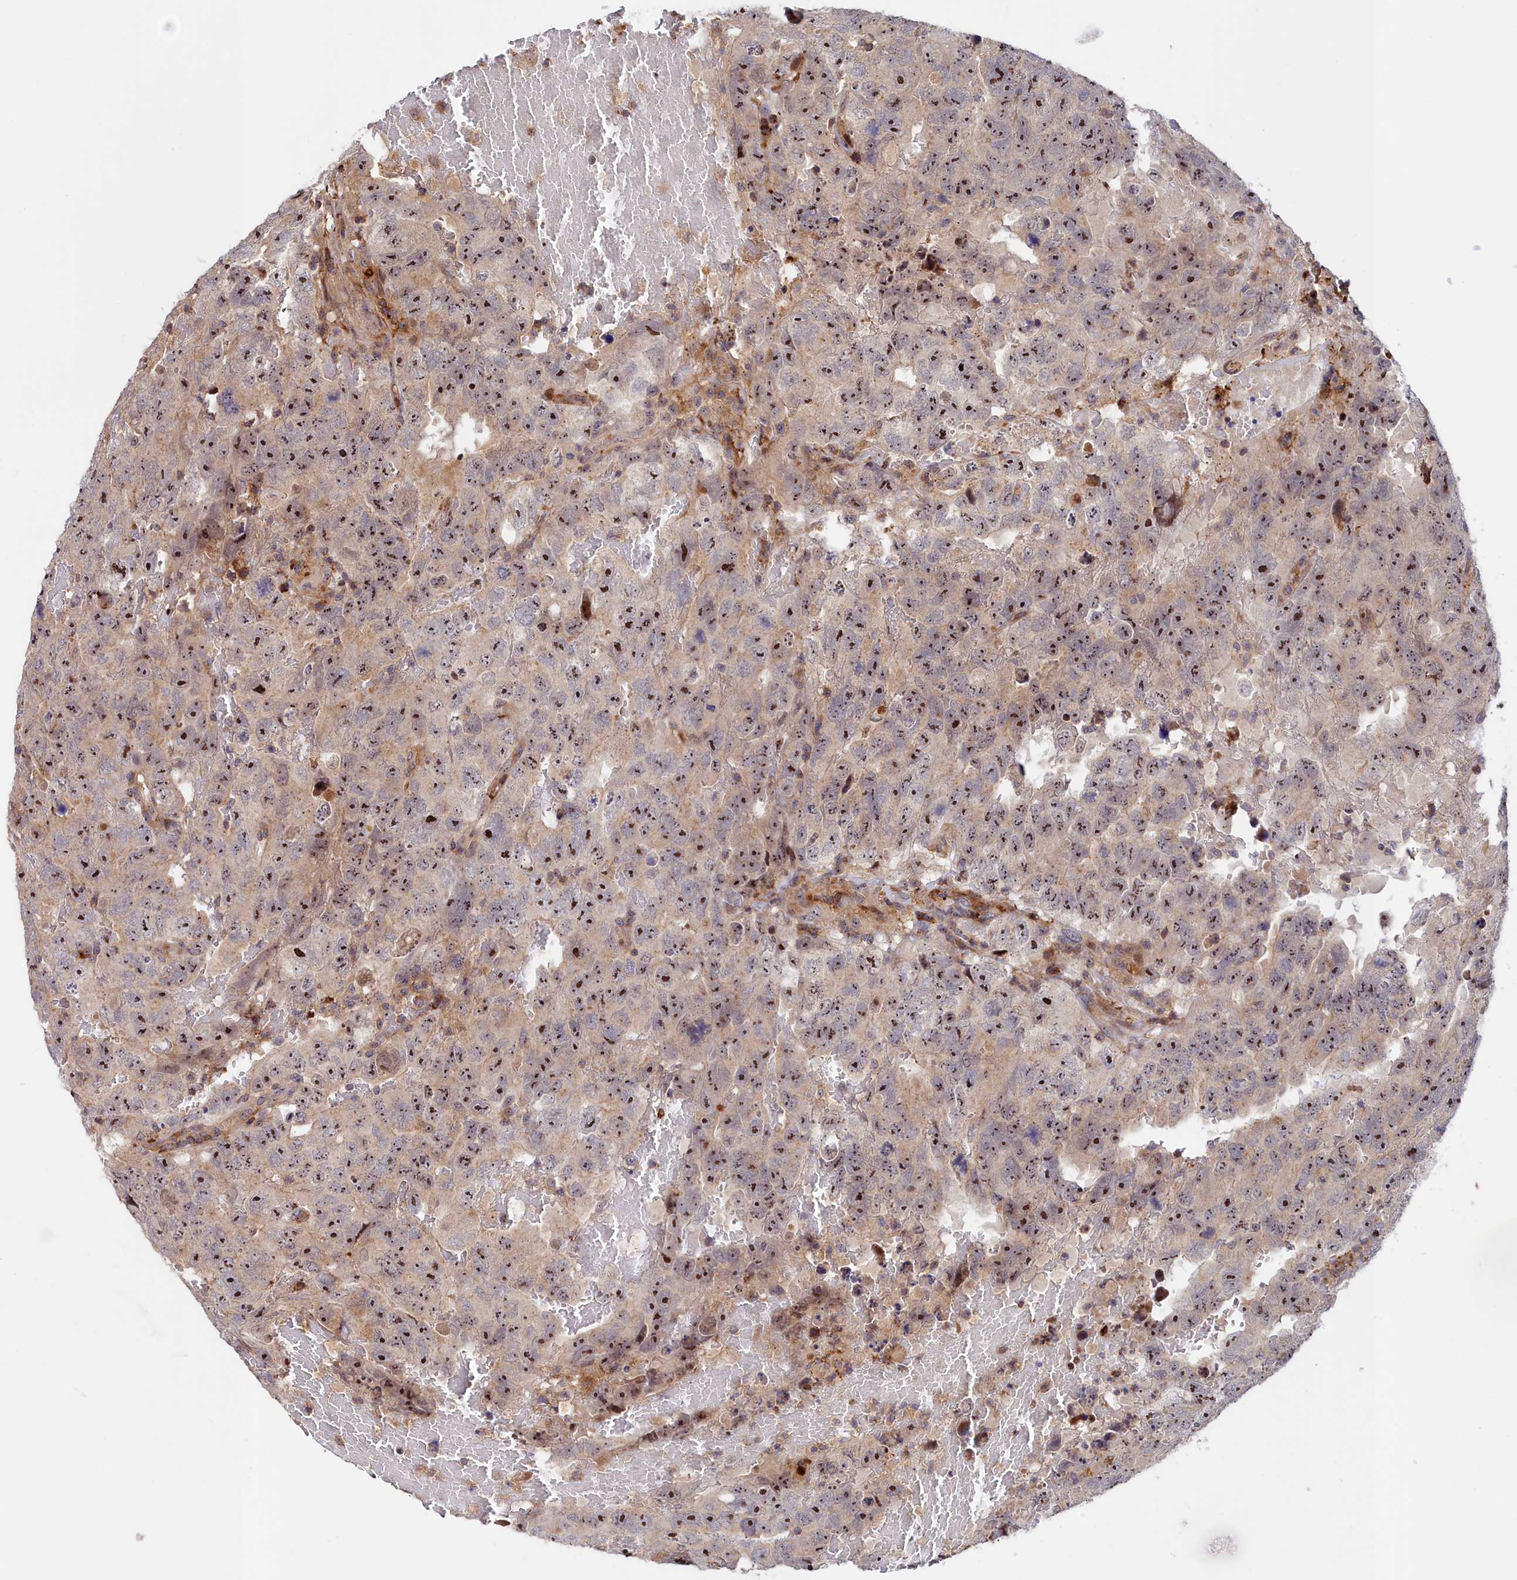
{"staining": {"intensity": "strong", "quantity": ">75%", "location": "nuclear"}, "tissue": "testis cancer", "cell_type": "Tumor cells", "image_type": "cancer", "snomed": [{"axis": "morphology", "description": "Carcinoma, Embryonal, NOS"}, {"axis": "topography", "description": "Testis"}], "caption": "A micrograph of testis cancer stained for a protein displays strong nuclear brown staining in tumor cells.", "gene": "NEURL4", "patient": {"sex": "male", "age": 45}}